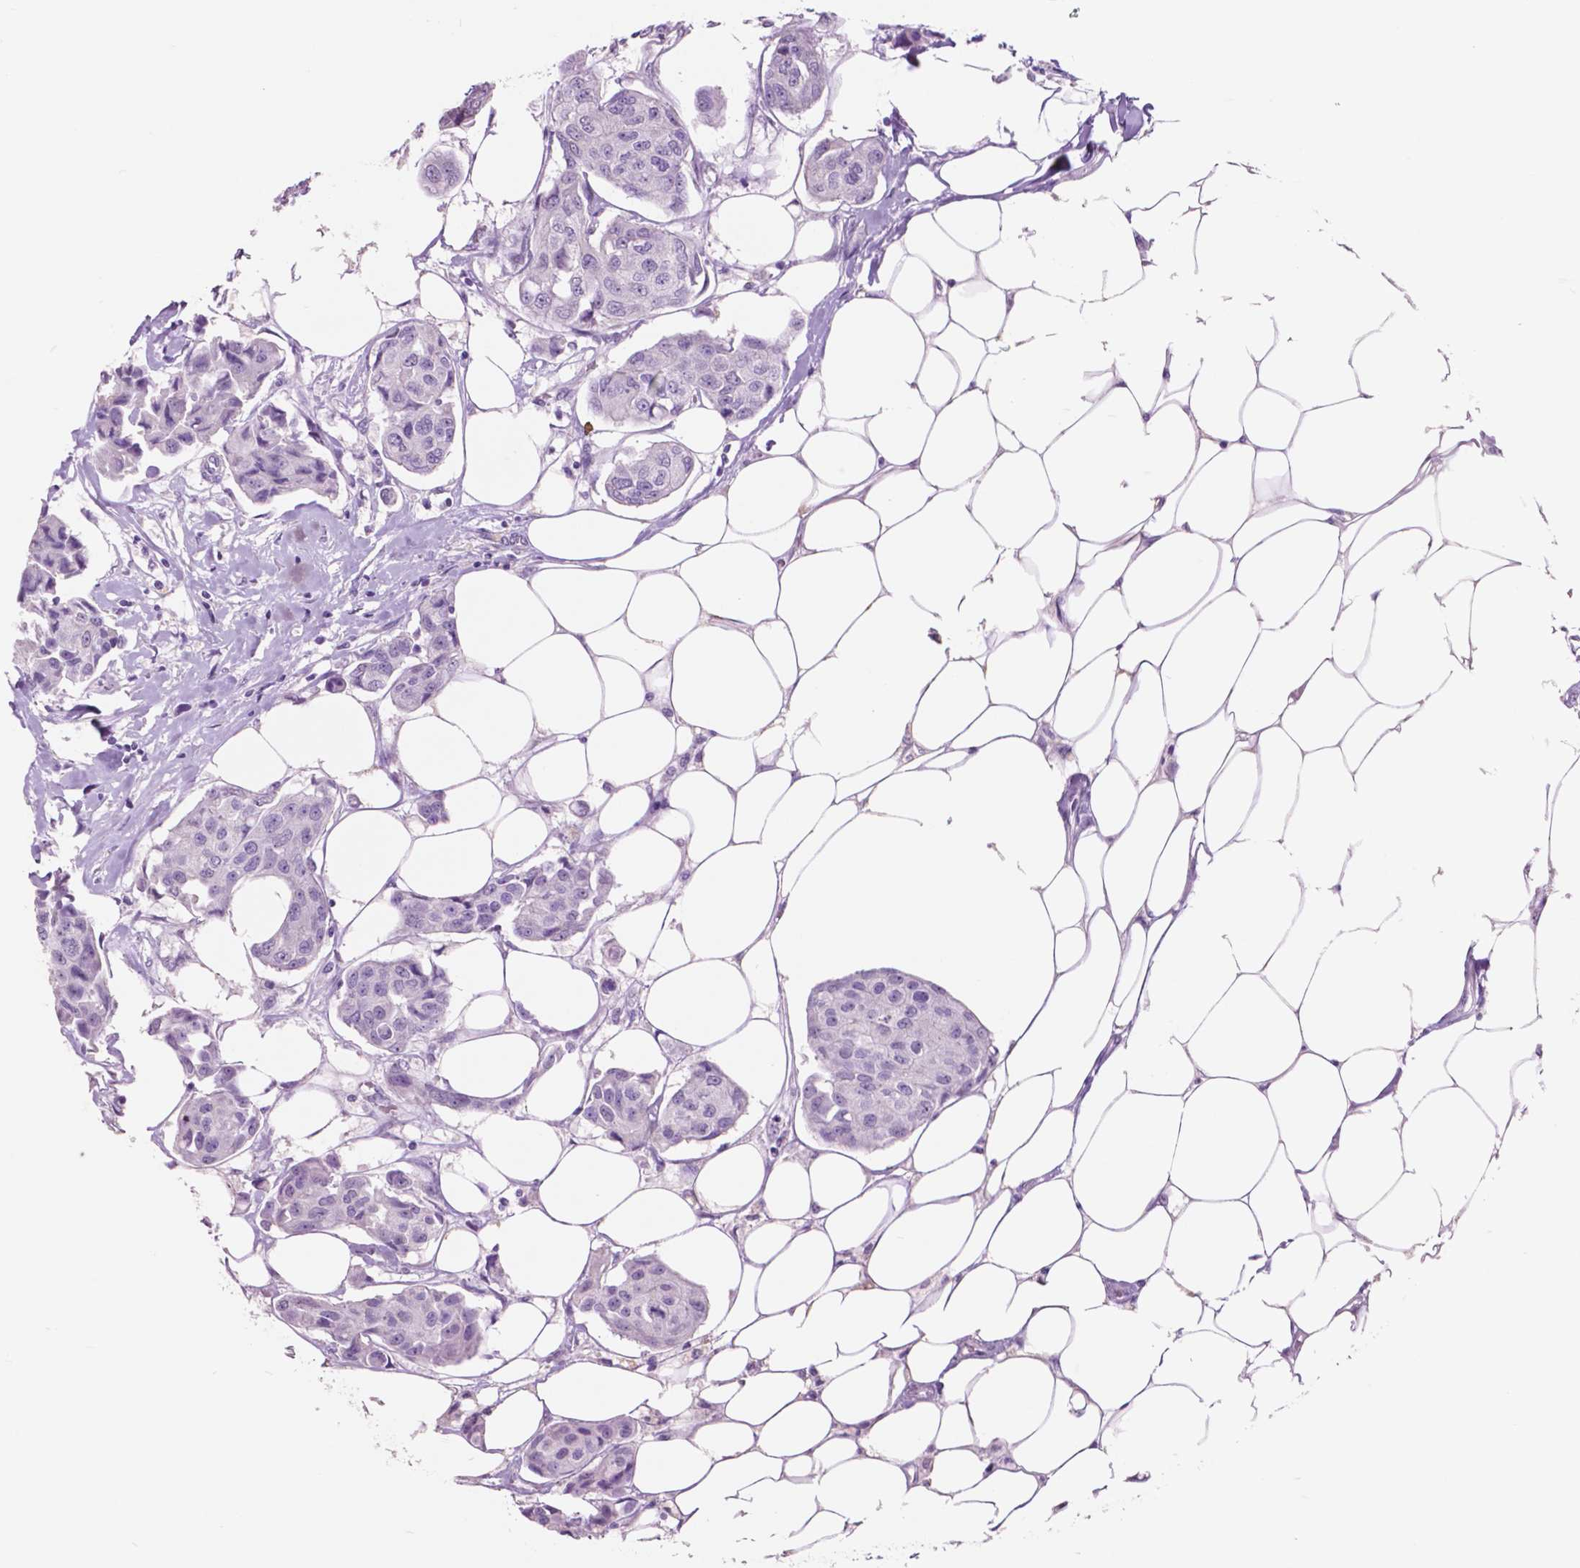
{"staining": {"intensity": "negative", "quantity": "none", "location": "none"}, "tissue": "breast cancer", "cell_type": "Tumor cells", "image_type": "cancer", "snomed": [{"axis": "morphology", "description": "Duct carcinoma"}, {"axis": "topography", "description": "Breast"}, {"axis": "topography", "description": "Lymph node"}], "caption": "An IHC histopathology image of breast invasive ductal carcinoma is shown. There is no staining in tumor cells of breast invasive ductal carcinoma.", "gene": "IDO1", "patient": {"sex": "female", "age": 80}}